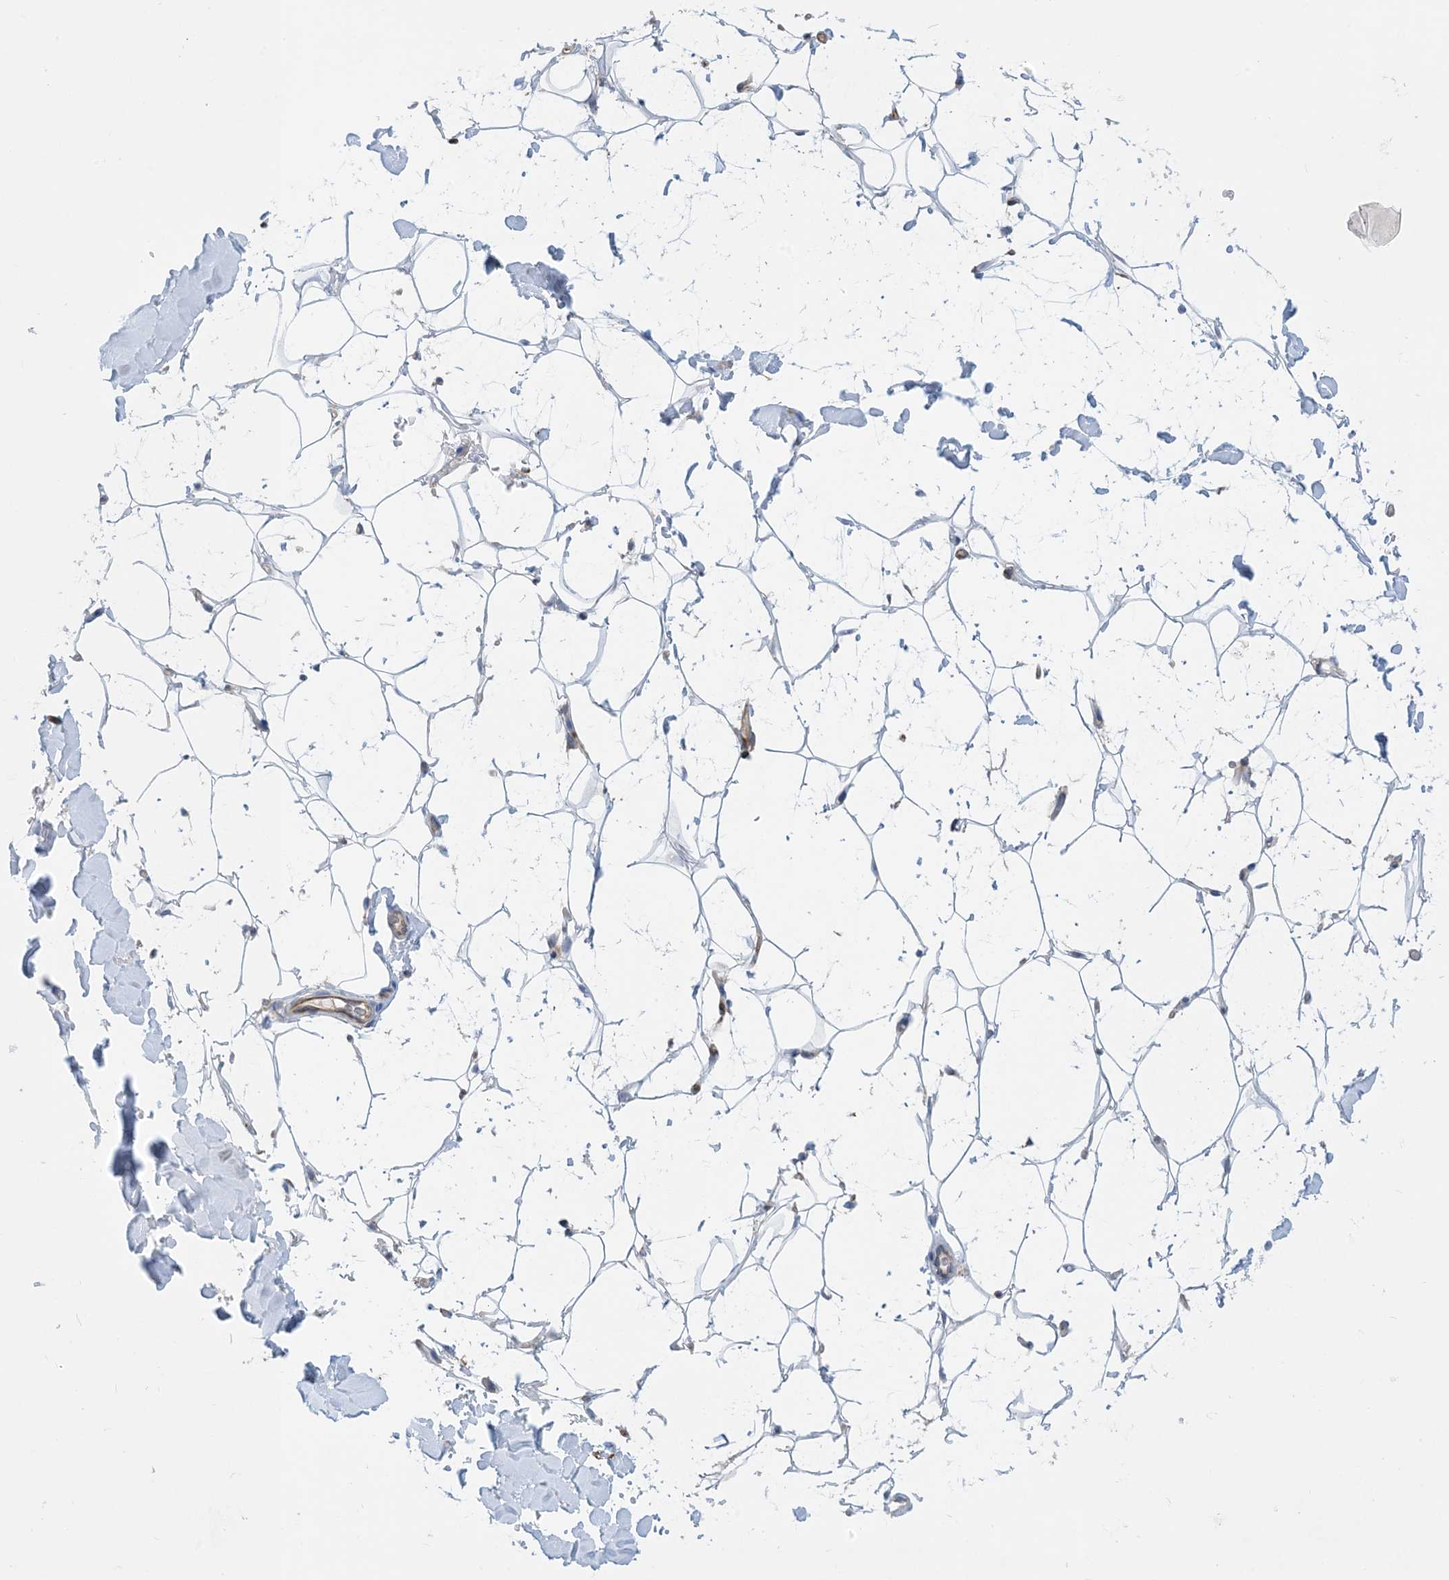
{"staining": {"intensity": "negative", "quantity": "none", "location": "none"}, "tissue": "adipose tissue", "cell_type": "Adipocytes", "image_type": "normal", "snomed": [{"axis": "morphology", "description": "Normal tissue, NOS"}, {"axis": "topography", "description": "Breast"}], "caption": "Micrograph shows no protein staining in adipocytes of benign adipose tissue.", "gene": "EIF2A", "patient": {"sex": "female", "age": 26}}